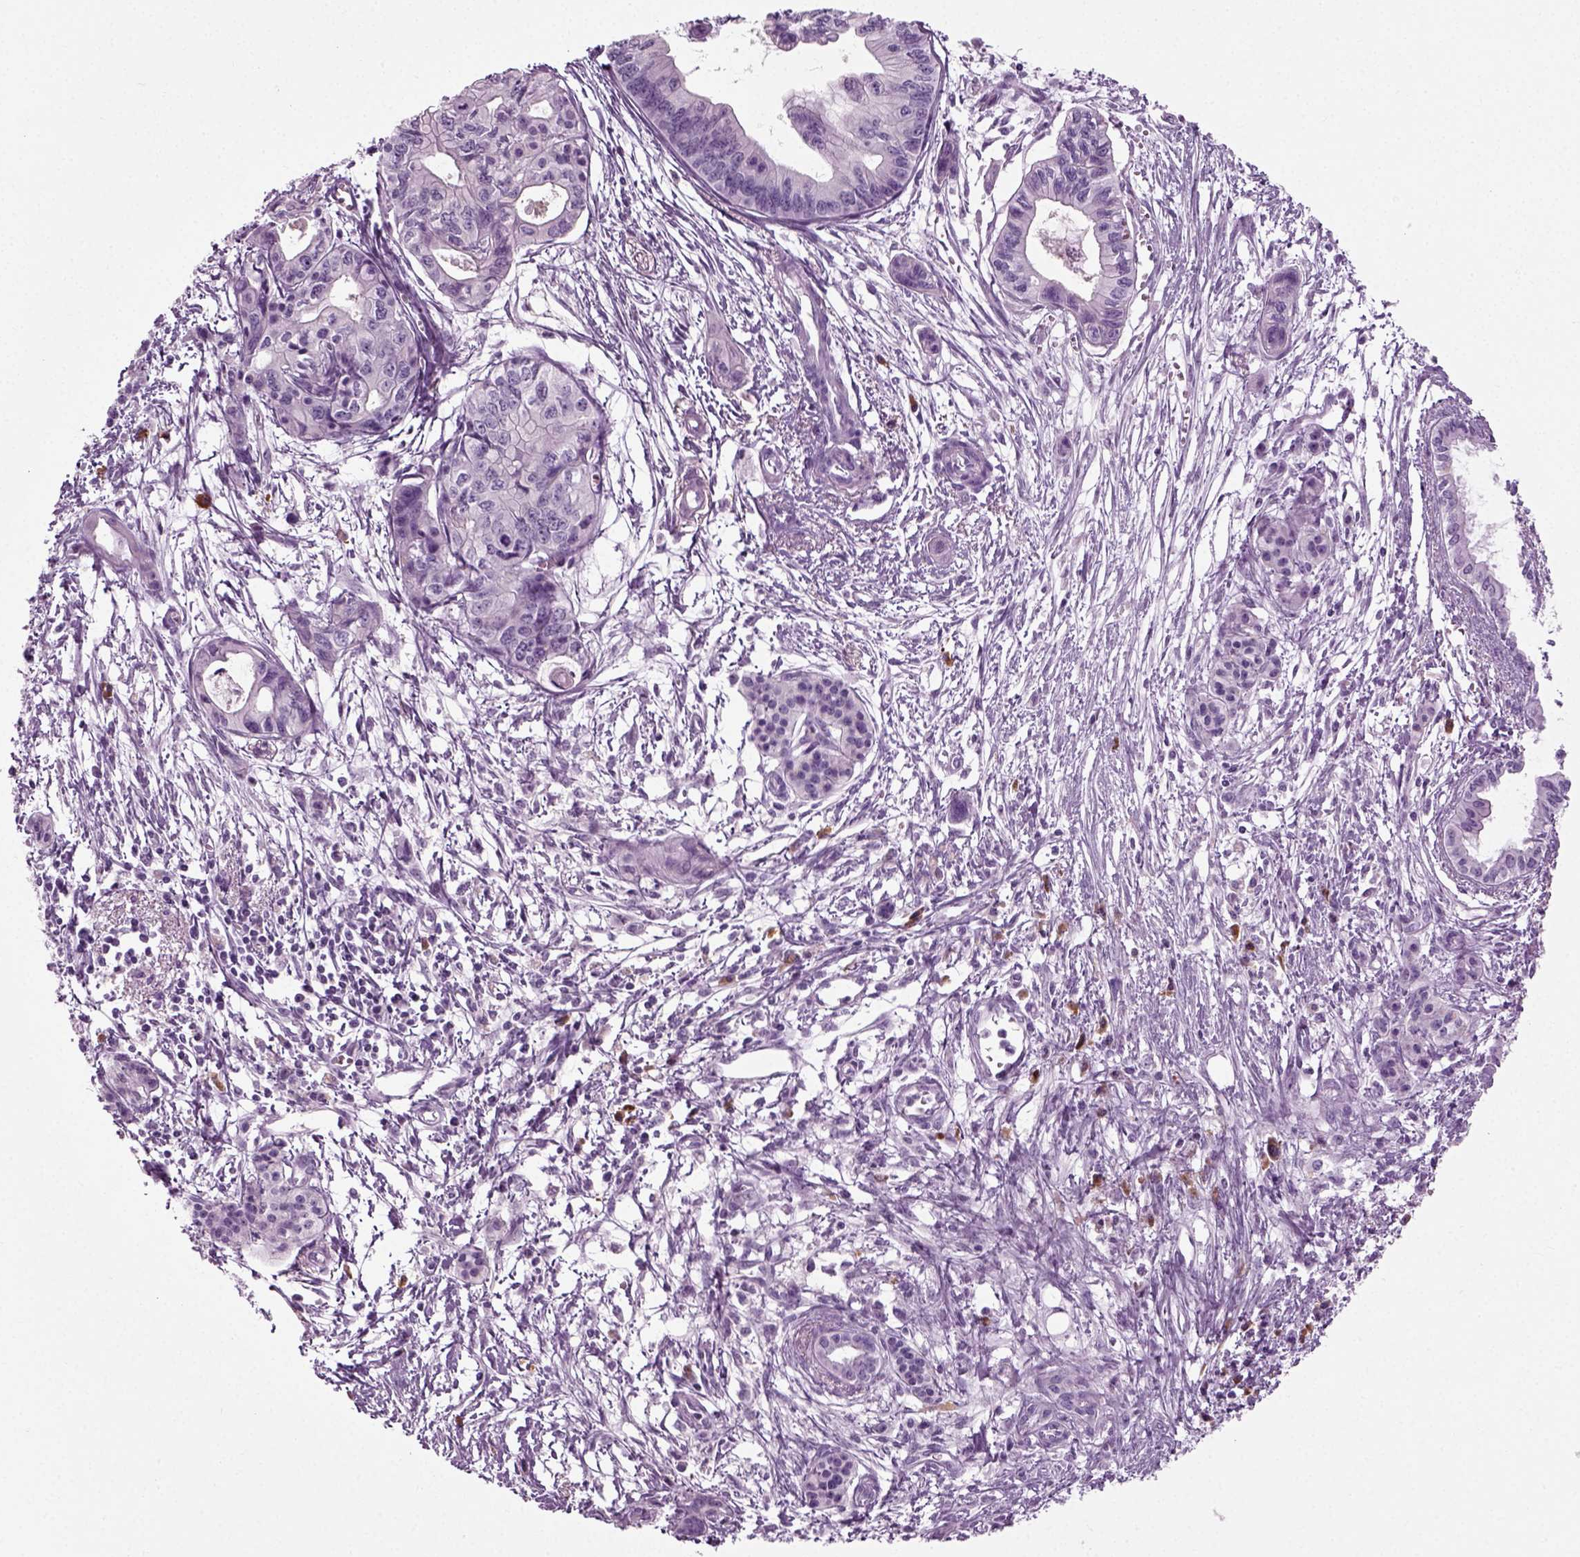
{"staining": {"intensity": "negative", "quantity": "none", "location": "none"}, "tissue": "pancreatic cancer", "cell_type": "Tumor cells", "image_type": "cancer", "snomed": [{"axis": "morphology", "description": "Adenocarcinoma, NOS"}, {"axis": "topography", "description": "Pancreas"}], "caption": "Immunohistochemical staining of pancreatic adenocarcinoma shows no significant staining in tumor cells.", "gene": "PRLH", "patient": {"sex": "female", "age": 76}}